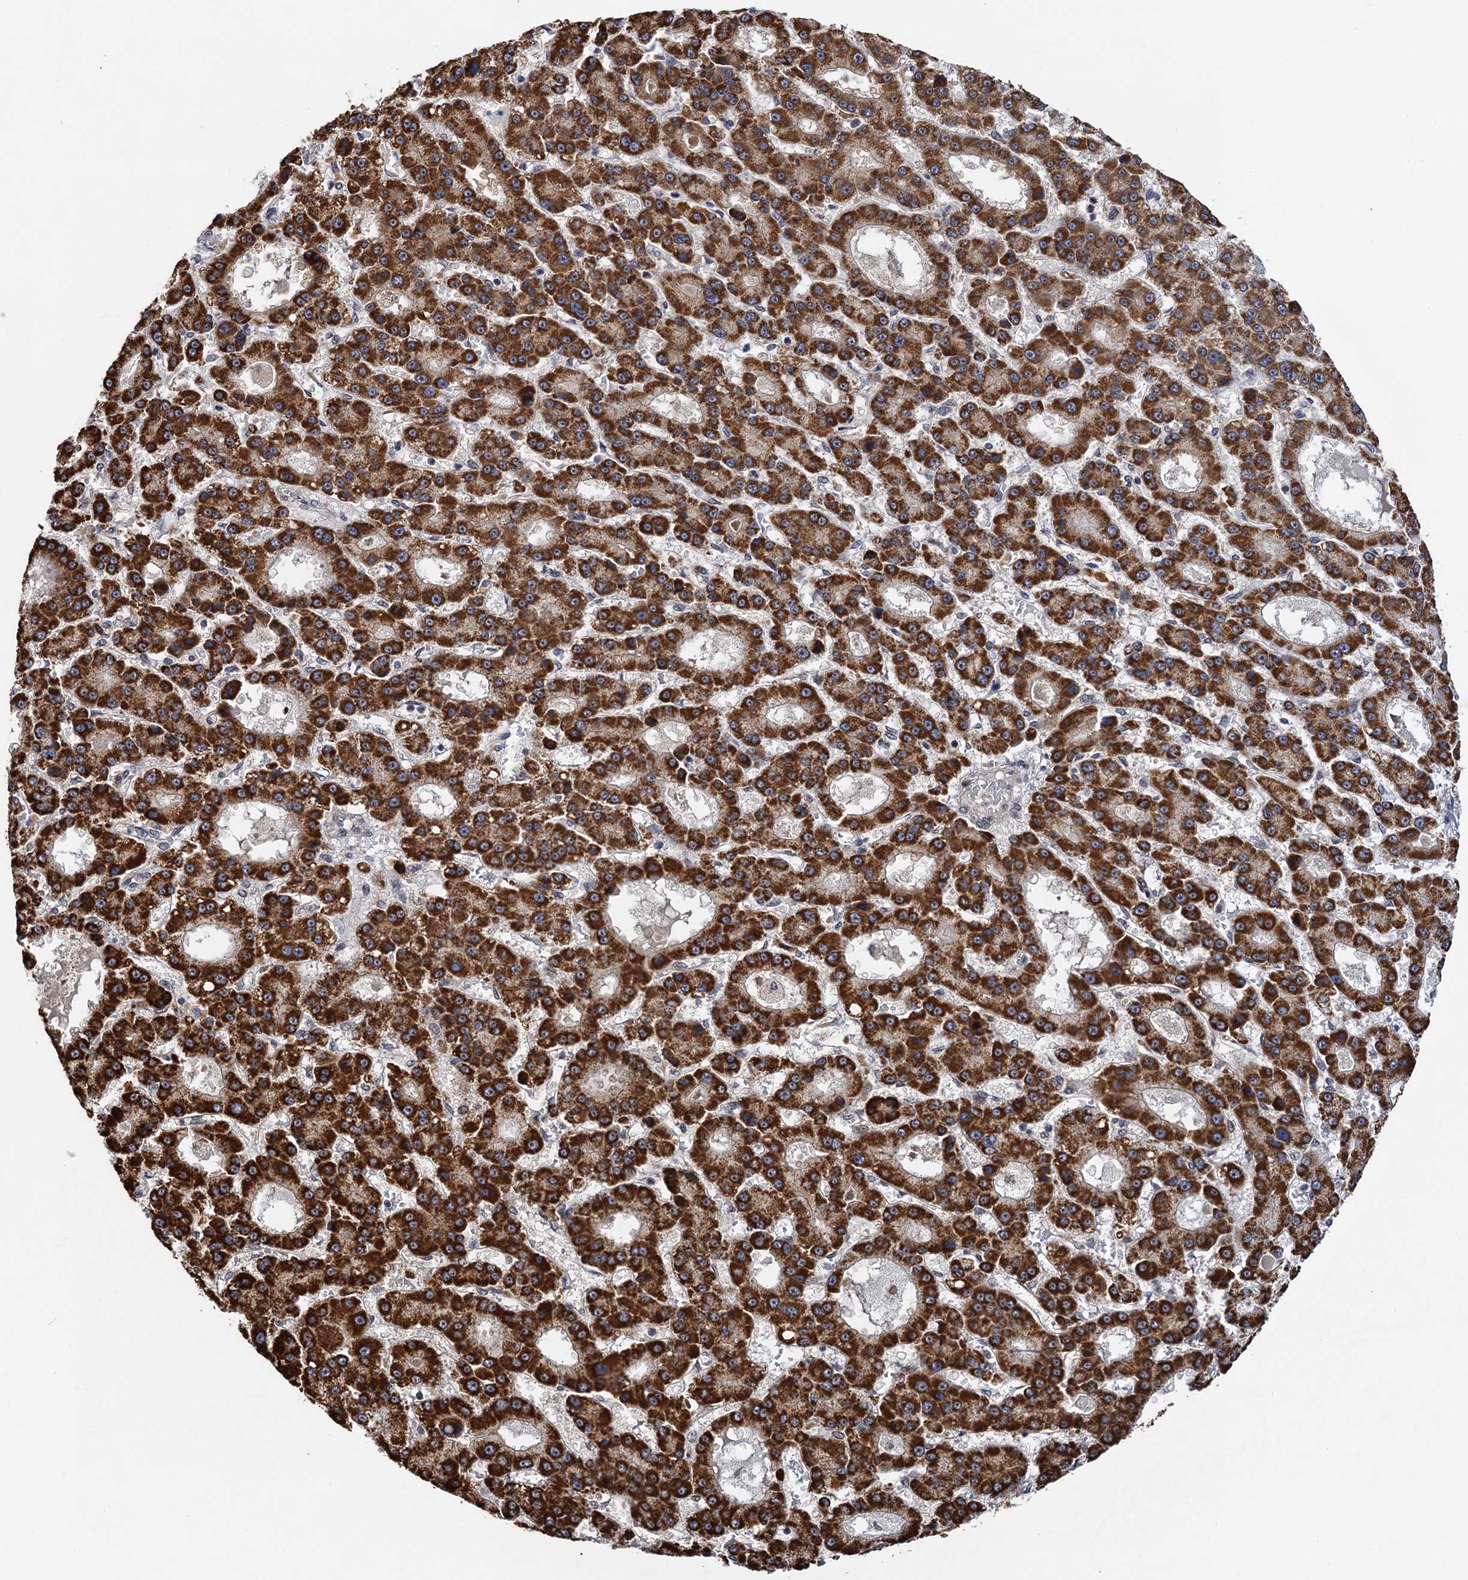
{"staining": {"intensity": "strong", "quantity": ">75%", "location": "cytoplasmic/membranous"}, "tissue": "liver cancer", "cell_type": "Tumor cells", "image_type": "cancer", "snomed": [{"axis": "morphology", "description": "Carcinoma, Hepatocellular, NOS"}, {"axis": "topography", "description": "Liver"}], "caption": "An immunohistochemistry (IHC) image of tumor tissue is shown. Protein staining in brown labels strong cytoplasmic/membranous positivity in liver hepatocellular carcinoma within tumor cells. The staining was performed using DAB (3,3'-diaminobenzidine), with brown indicating positive protein expression. Nuclei are stained blue with hematoxylin.", "gene": "ZAR1L", "patient": {"sex": "male", "age": 70}}